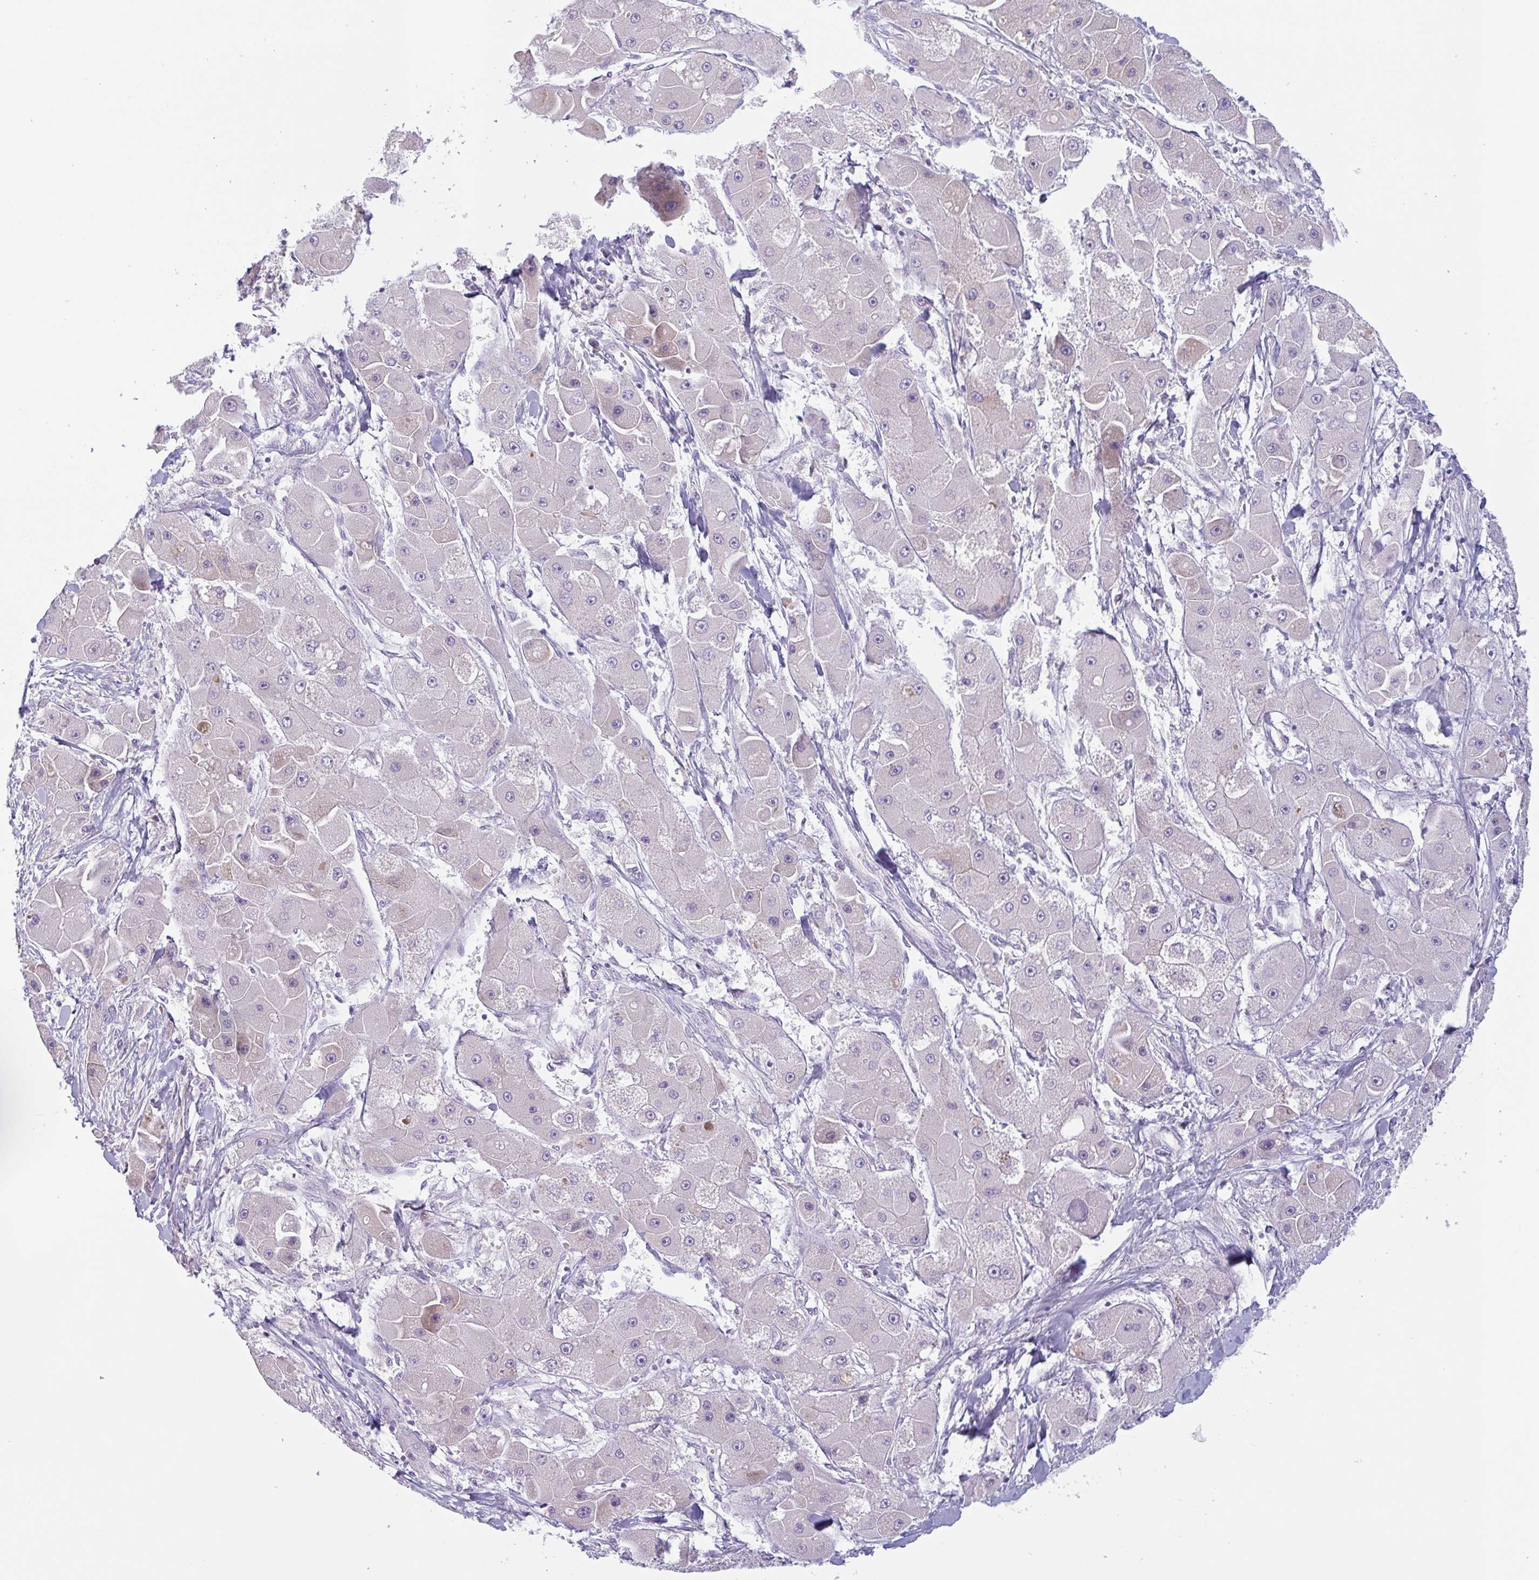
{"staining": {"intensity": "negative", "quantity": "none", "location": "none"}, "tissue": "liver cancer", "cell_type": "Tumor cells", "image_type": "cancer", "snomed": [{"axis": "morphology", "description": "Carcinoma, Hepatocellular, NOS"}, {"axis": "topography", "description": "Liver"}], "caption": "There is no significant staining in tumor cells of liver cancer (hepatocellular carcinoma).", "gene": "MYH10", "patient": {"sex": "male", "age": 24}}